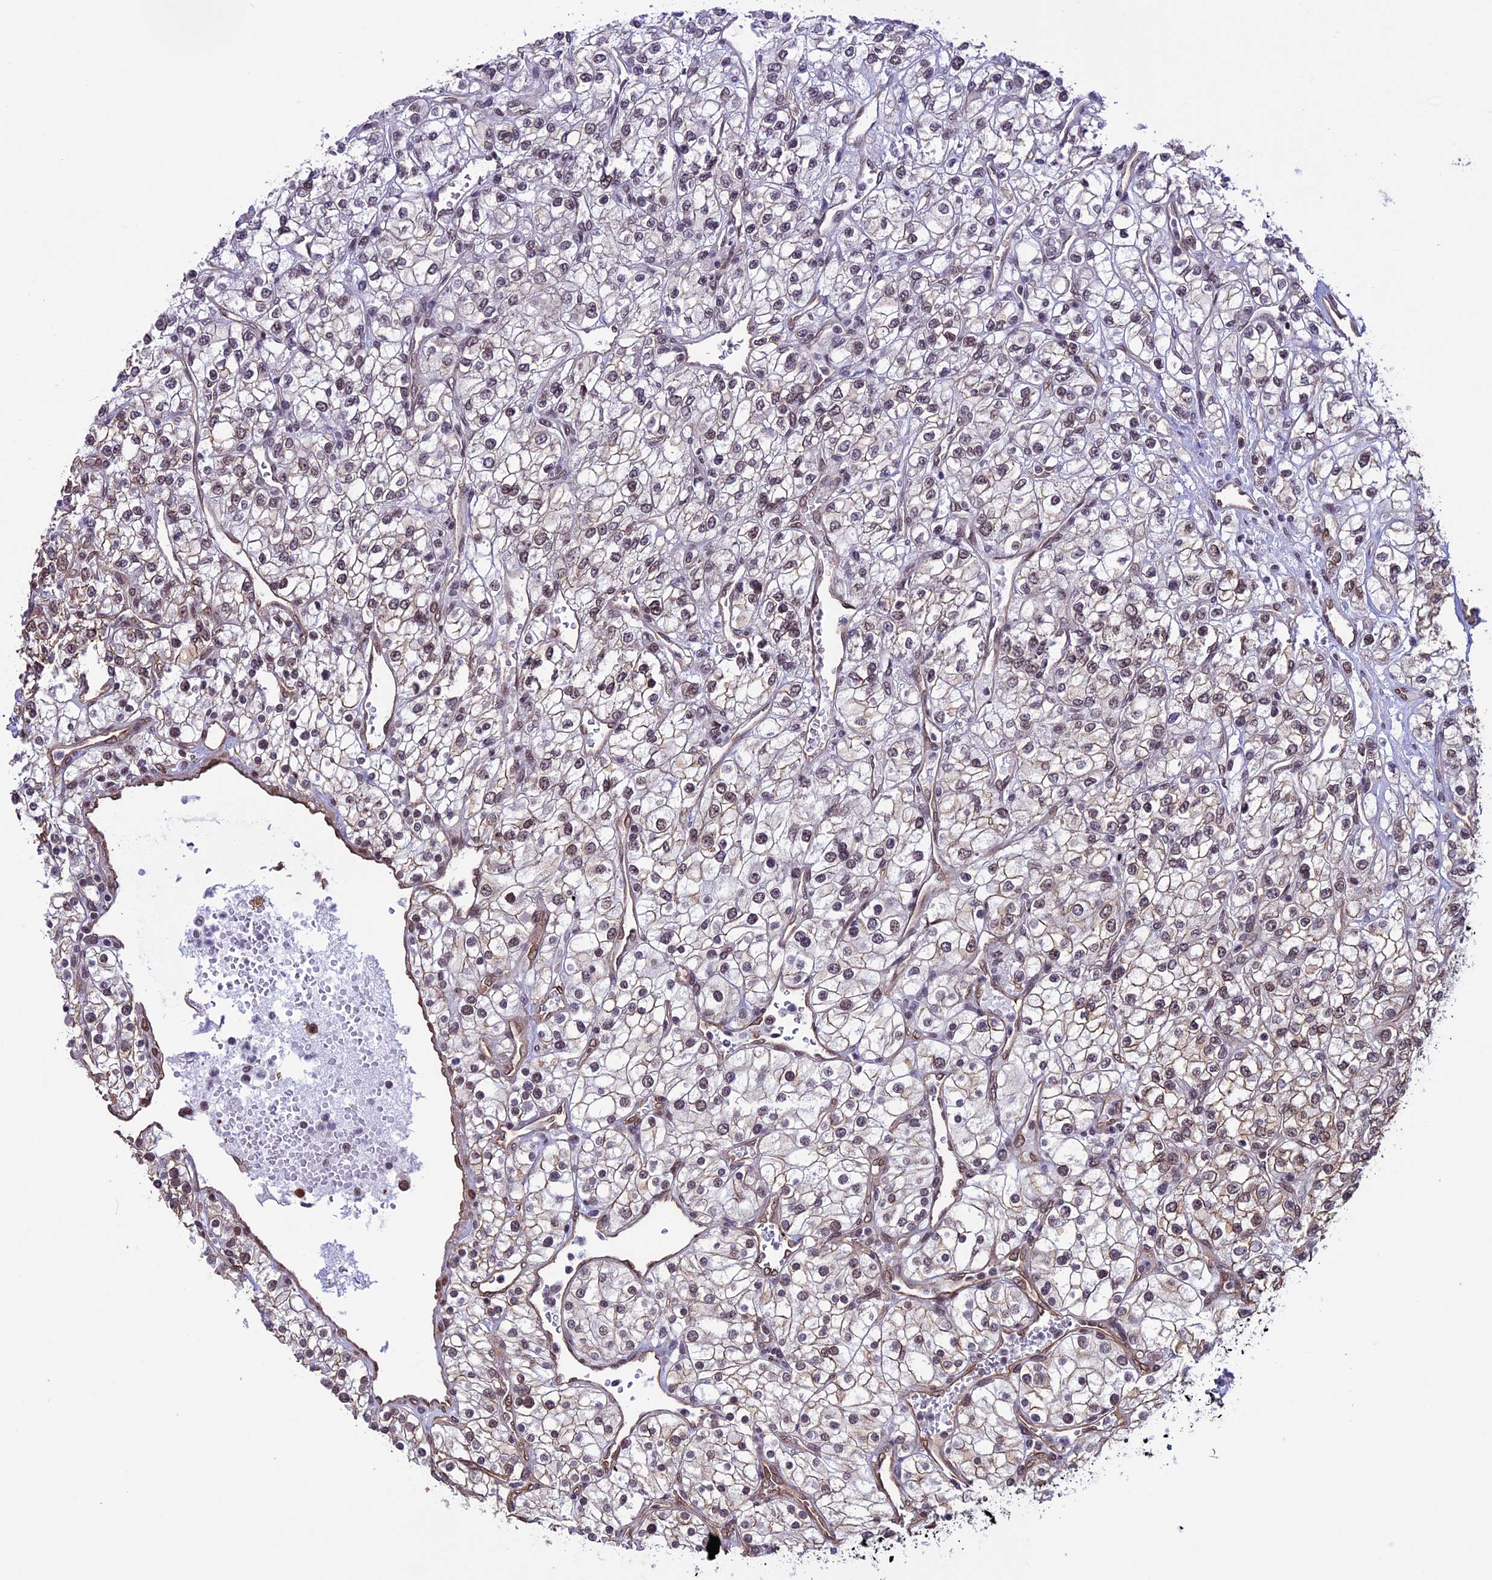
{"staining": {"intensity": "weak", "quantity": "<25%", "location": "nuclear"}, "tissue": "renal cancer", "cell_type": "Tumor cells", "image_type": "cancer", "snomed": [{"axis": "morphology", "description": "Adenocarcinoma, NOS"}, {"axis": "topography", "description": "Kidney"}], "caption": "Immunohistochemical staining of renal cancer exhibits no significant positivity in tumor cells.", "gene": "MPHOSPH8", "patient": {"sex": "male", "age": 80}}